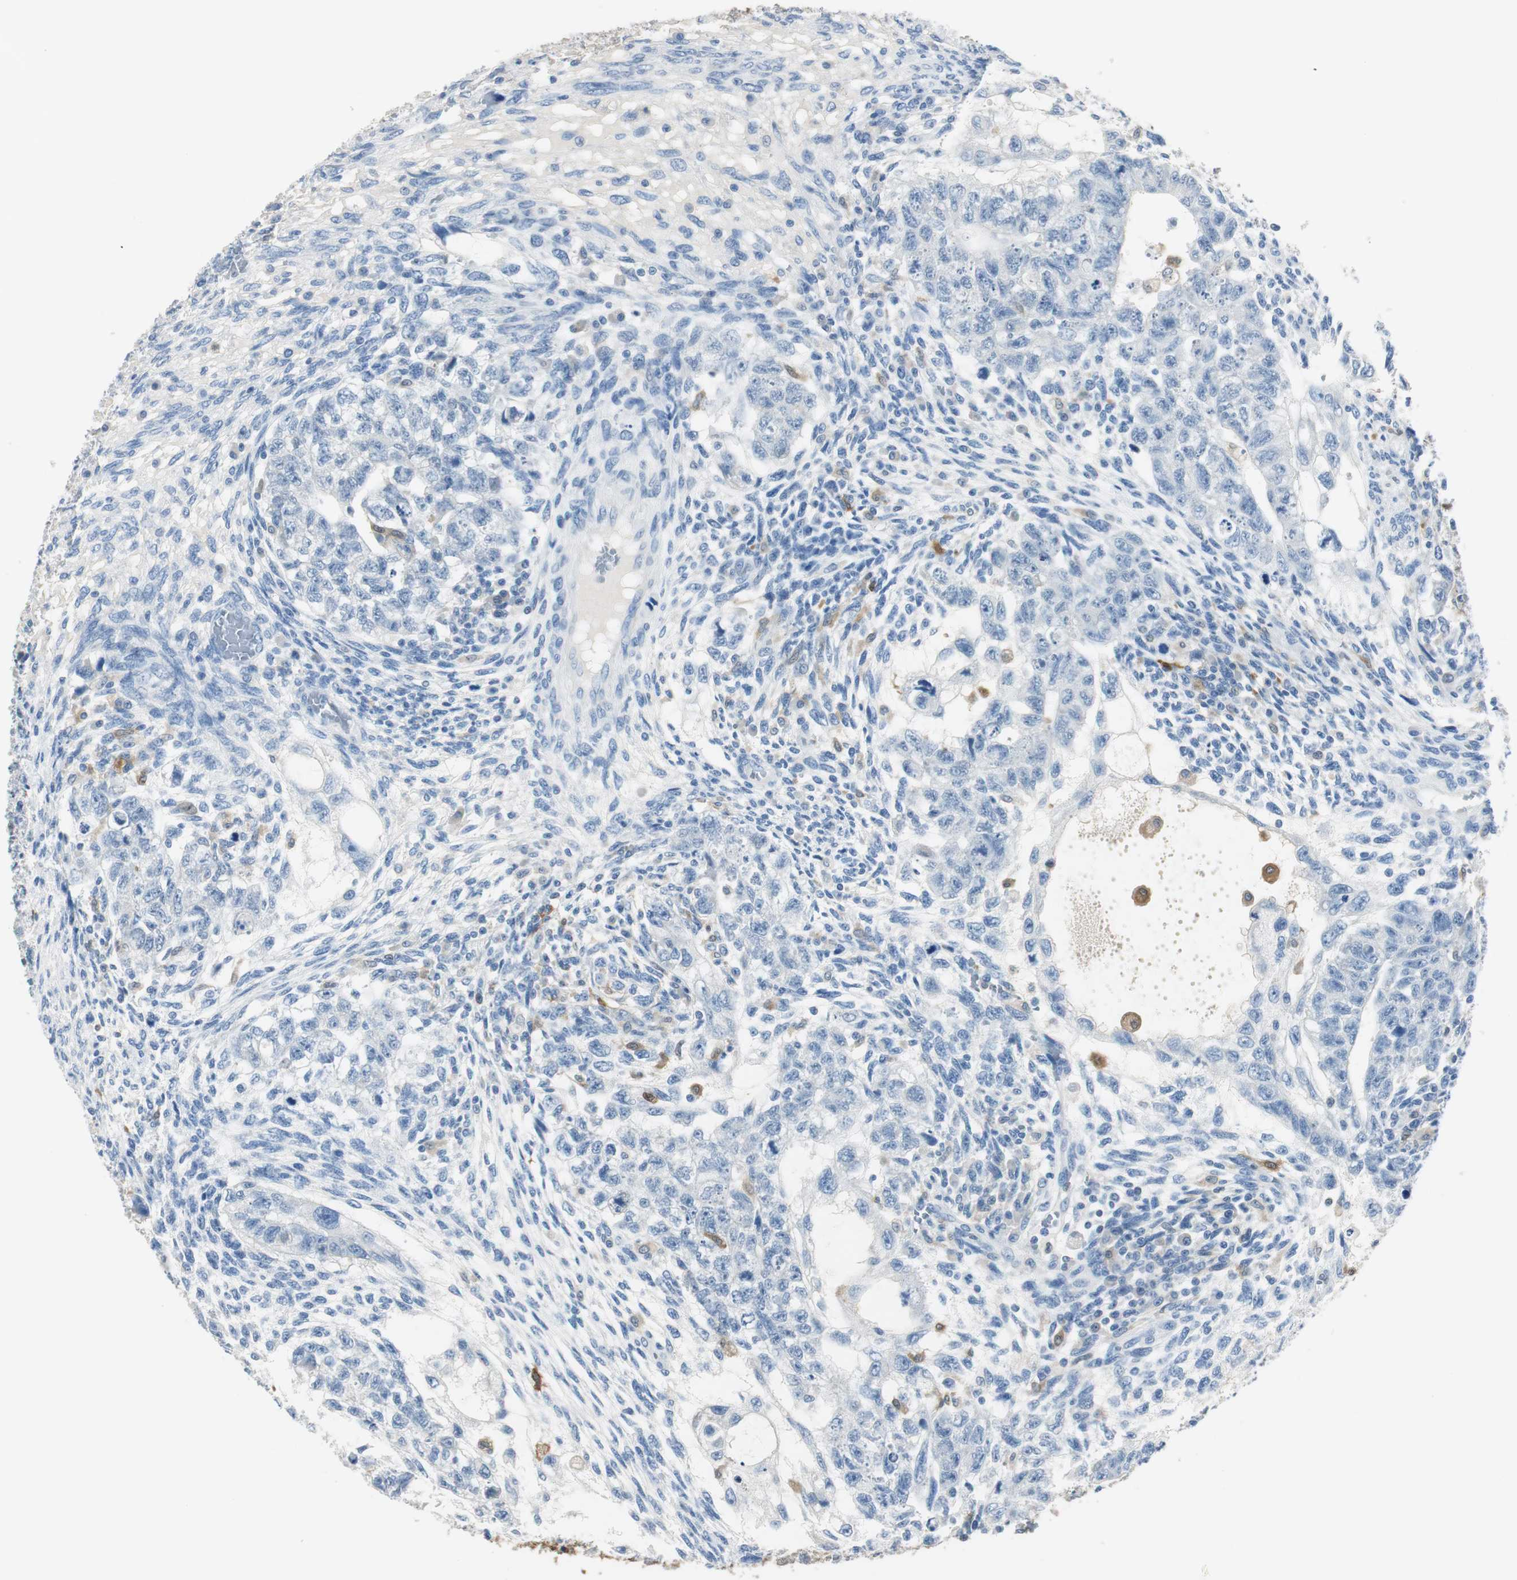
{"staining": {"intensity": "negative", "quantity": "none", "location": "none"}, "tissue": "testis cancer", "cell_type": "Tumor cells", "image_type": "cancer", "snomed": [{"axis": "morphology", "description": "Normal tissue, NOS"}, {"axis": "morphology", "description": "Carcinoma, Embryonal, NOS"}, {"axis": "topography", "description": "Testis"}], "caption": "Embryonal carcinoma (testis) was stained to show a protein in brown. There is no significant expression in tumor cells.", "gene": "FBP1", "patient": {"sex": "male", "age": 36}}